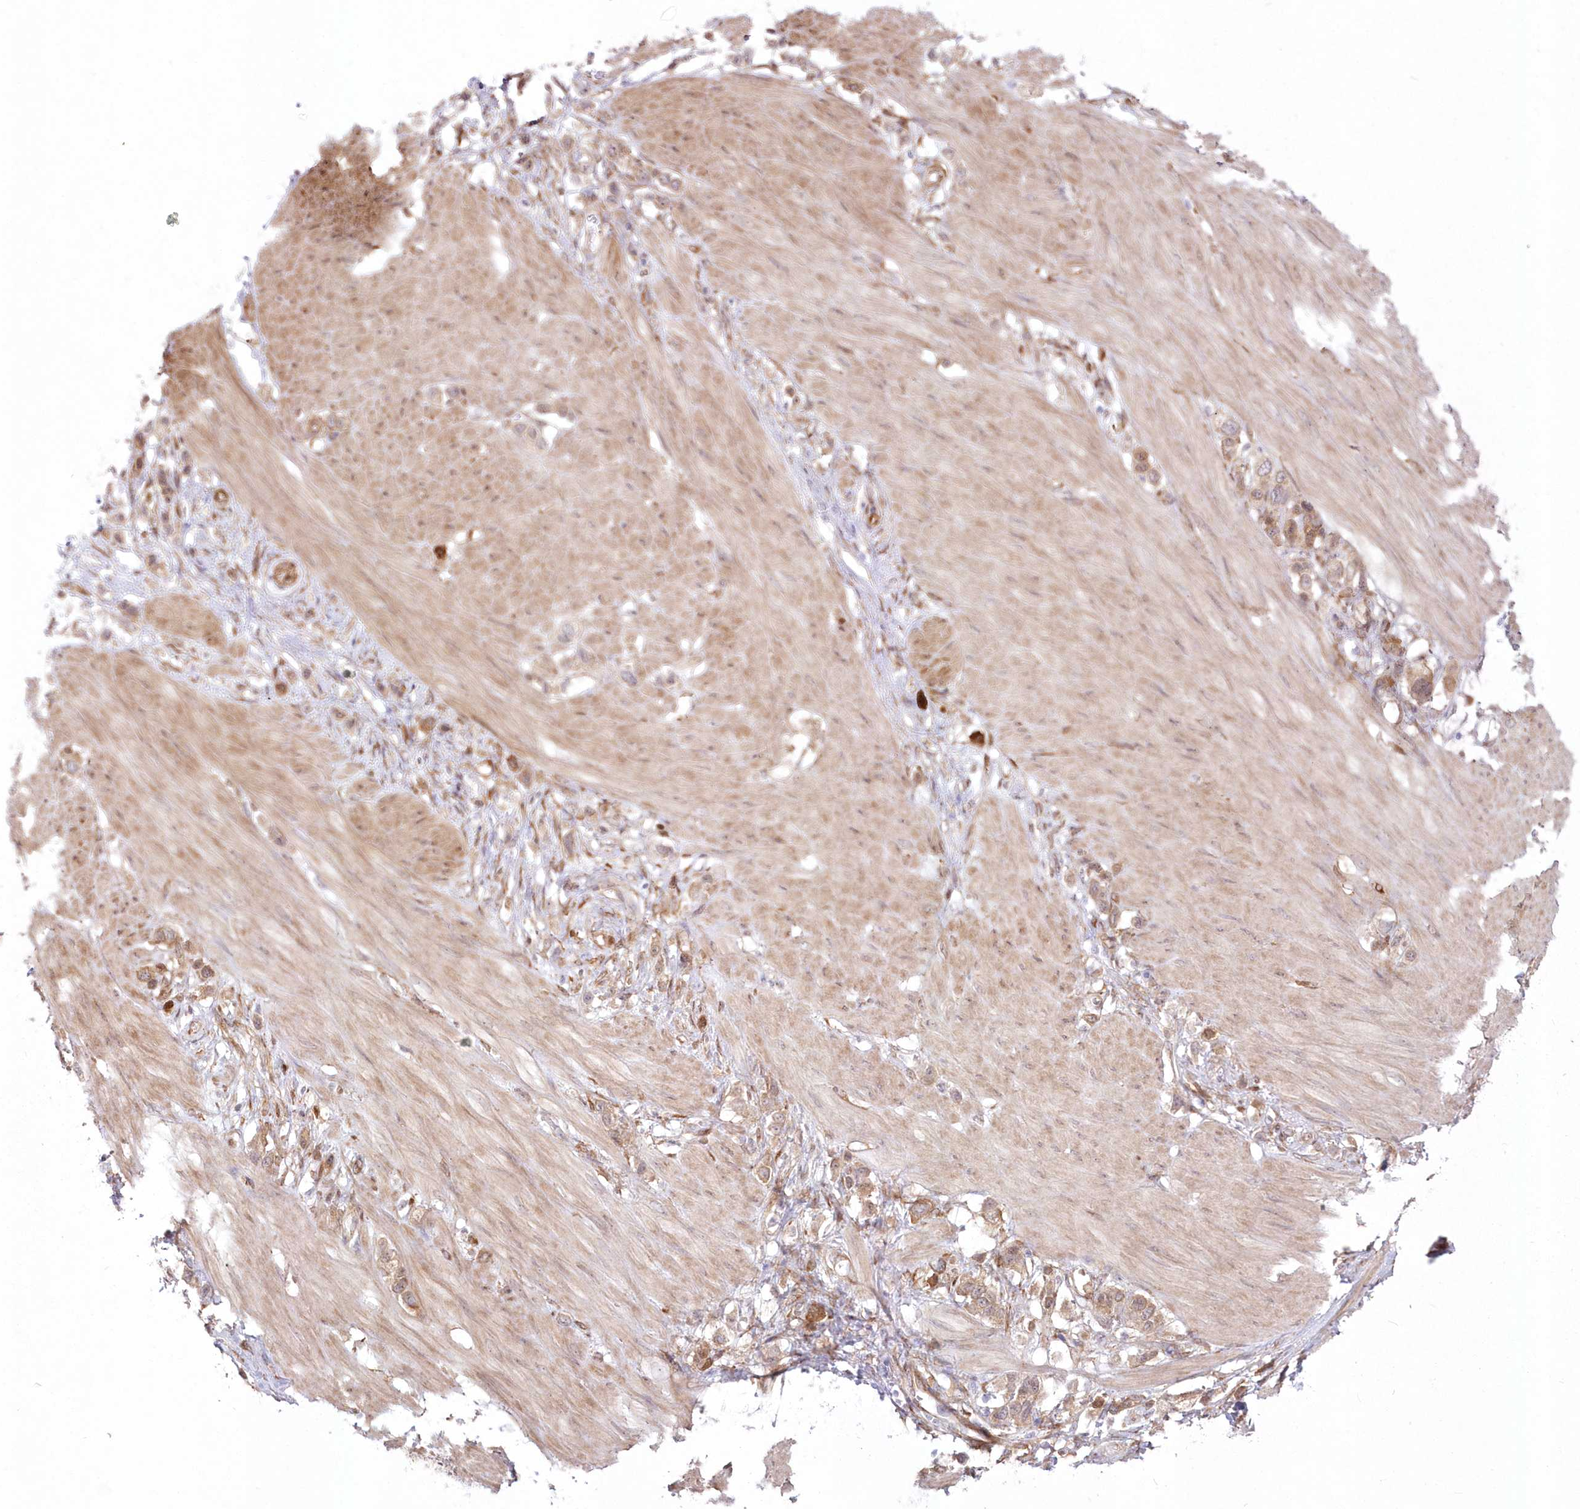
{"staining": {"intensity": "moderate", "quantity": ">75%", "location": "cytoplasmic/membranous"}, "tissue": "stomach cancer", "cell_type": "Tumor cells", "image_type": "cancer", "snomed": [{"axis": "morphology", "description": "Adenocarcinoma, NOS"}, {"axis": "topography", "description": "Stomach"}], "caption": "Immunohistochemistry (IHC) histopathology image of adenocarcinoma (stomach) stained for a protein (brown), which shows medium levels of moderate cytoplasmic/membranous staining in about >75% of tumor cells.", "gene": "SH3PXD2B", "patient": {"sex": "female", "age": 65}}